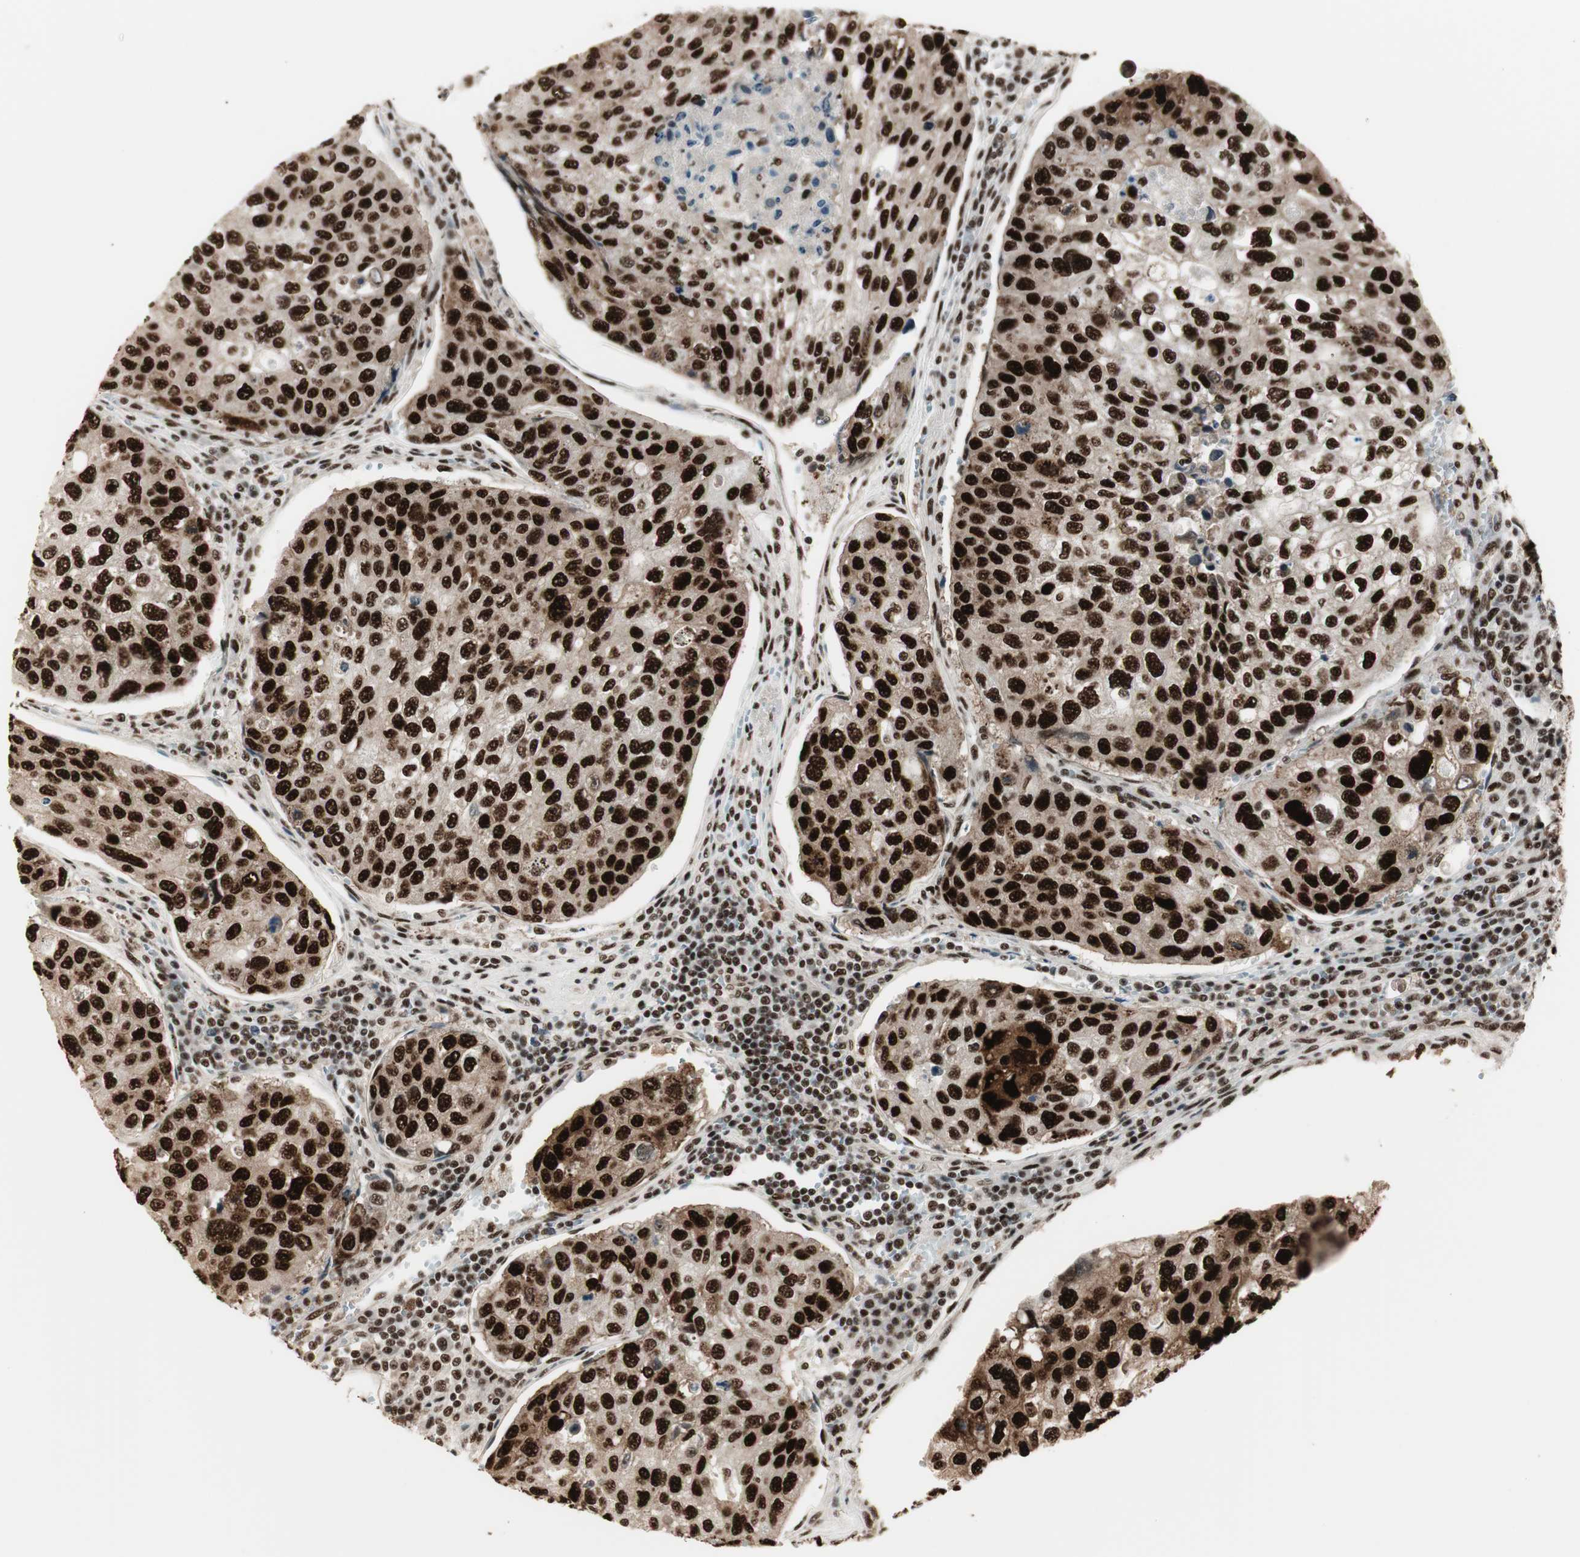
{"staining": {"intensity": "strong", "quantity": ">75%", "location": "nuclear"}, "tissue": "urothelial cancer", "cell_type": "Tumor cells", "image_type": "cancer", "snomed": [{"axis": "morphology", "description": "Urothelial carcinoma, High grade"}, {"axis": "topography", "description": "Lymph node"}, {"axis": "topography", "description": "Urinary bladder"}], "caption": "IHC image of human urothelial carcinoma (high-grade) stained for a protein (brown), which reveals high levels of strong nuclear positivity in approximately >75% of tumor cells.", "gene": "HEXIM1", "patient": {"sex": "male", "age": 51}}